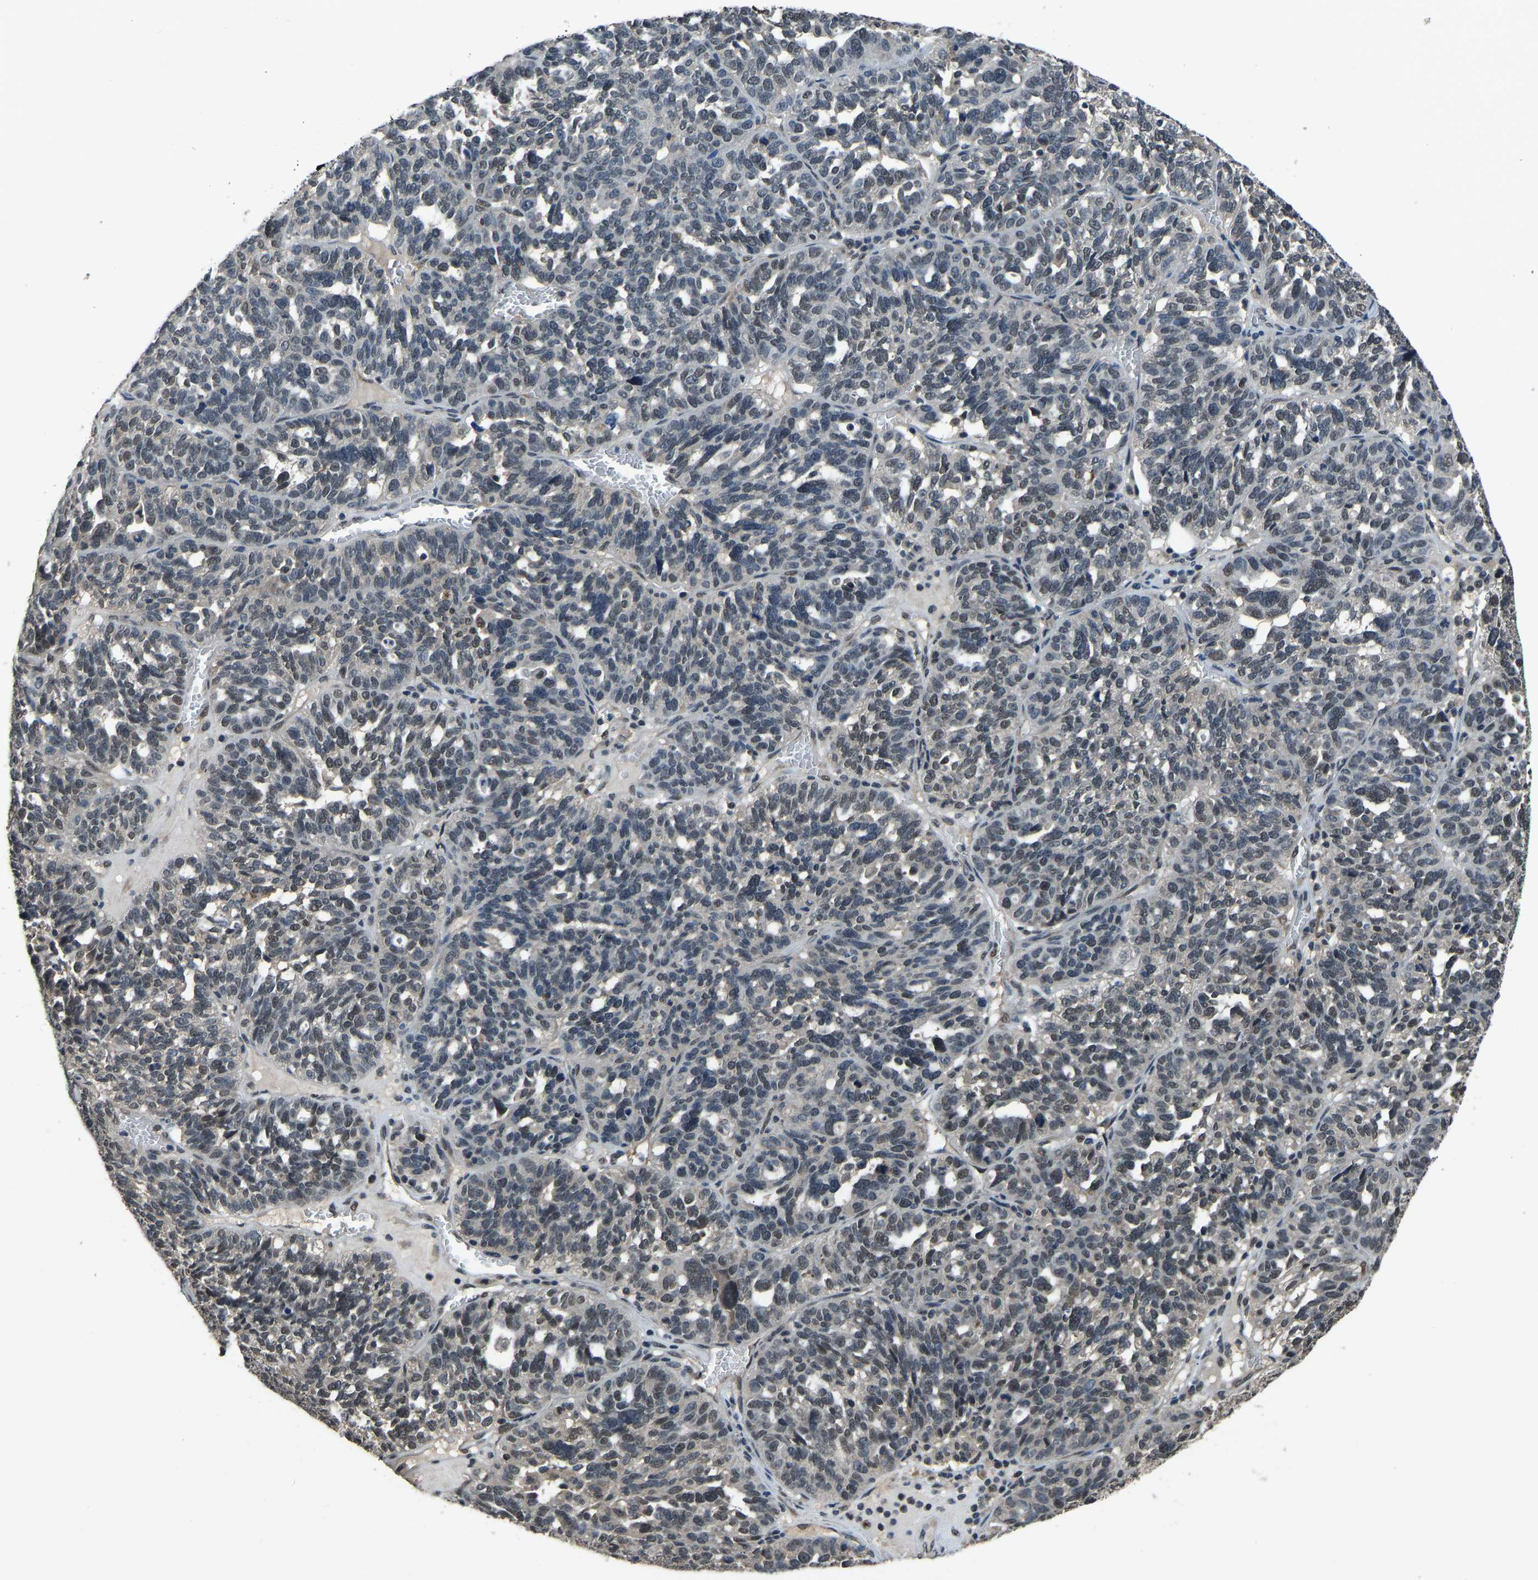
{"staining": {"intensity": "weak", "quantity": "25%-75%", "location": "nuclear"}, "tissue": "ovarian cancer", "cell_type": "Tumor cells", "image_type": "cancer", "snomed": [{"axis": "morphology", "description": "Cystadenocarcinoma, serous, NOS"}, {"axis": "topography", "description": "Ovary"}], "caption": "An IHC photomicrograph of tumor tissue is shown. Protein staining in brown highlights weak nuclear positivity in ovarian serous cystadenocarcinoma within tumor cells.", "gene": "TOX4", "patient": {"sex": "female", "age": 59}}